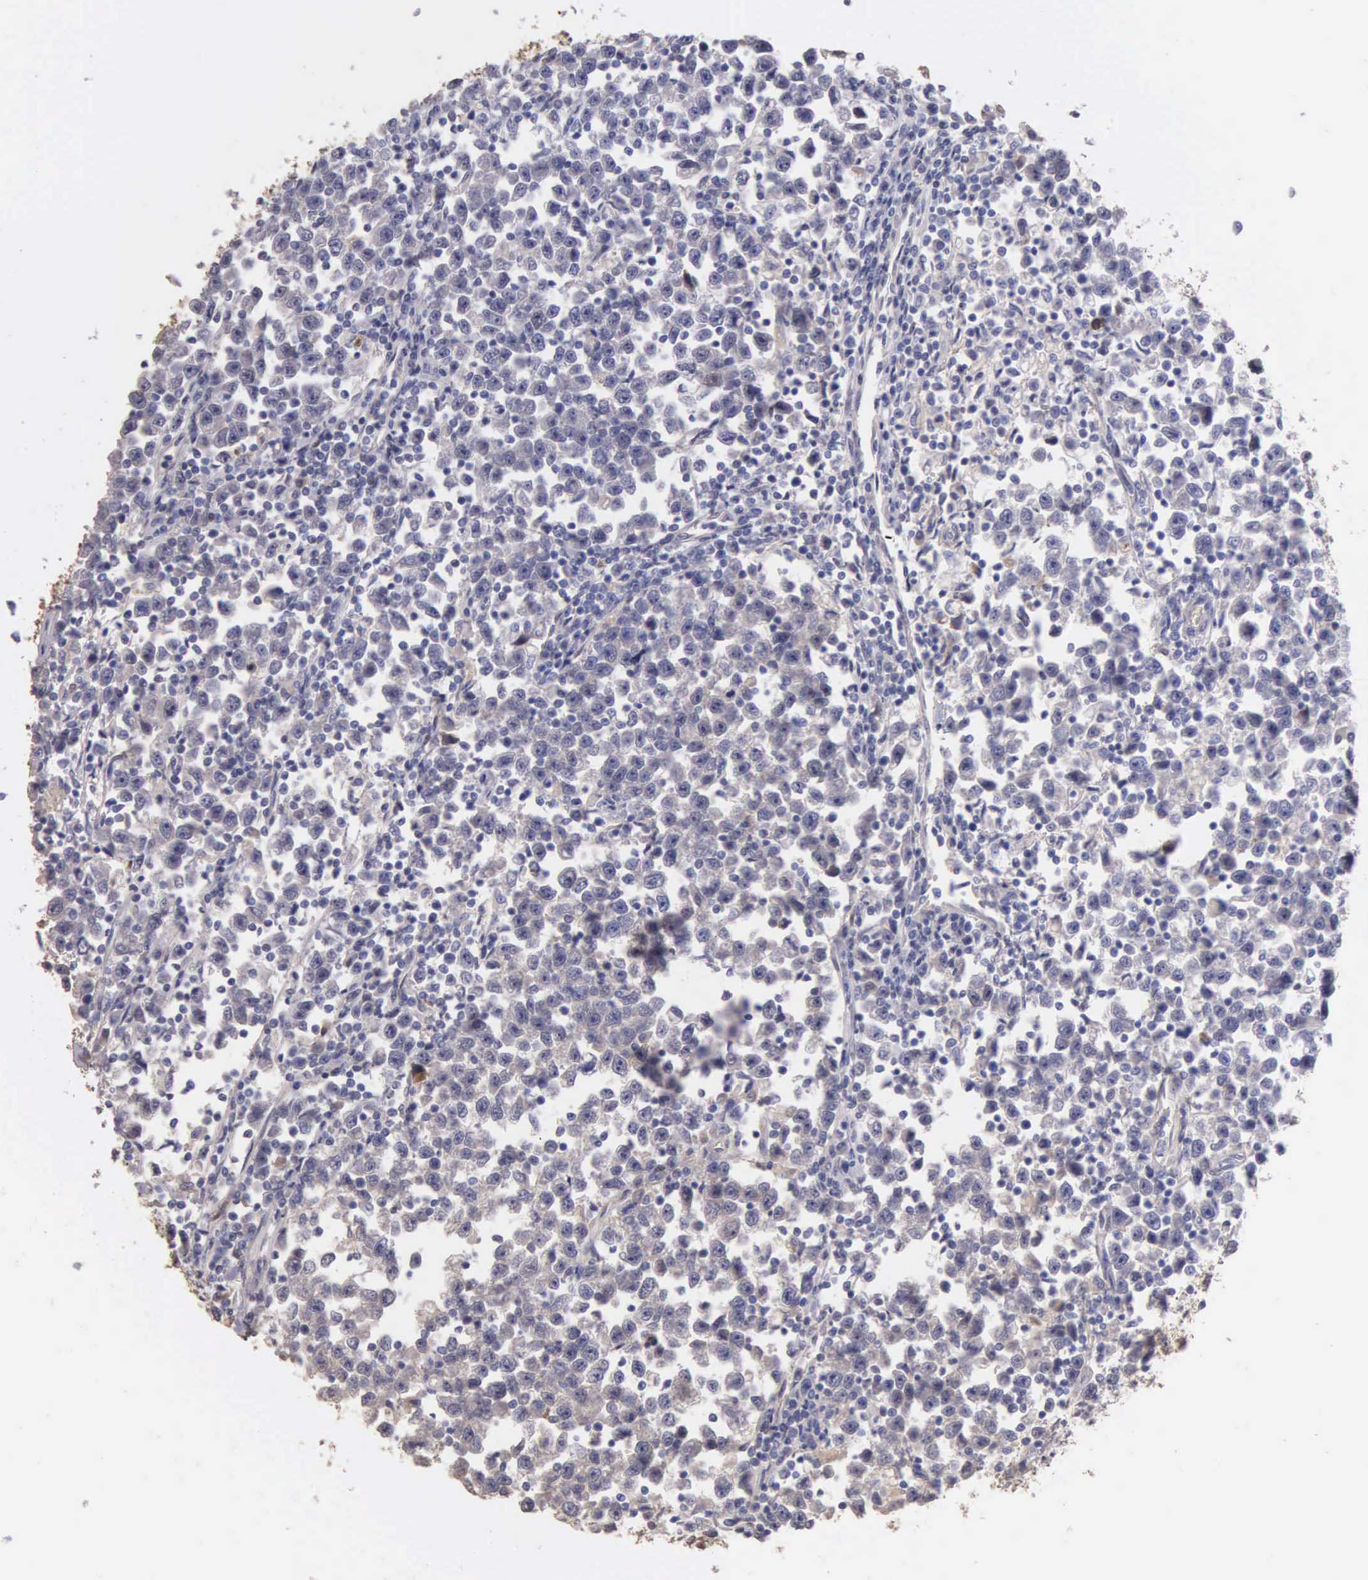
{"staining": {"intensity": "negative", "quantity": "none", "location": "none"}, "tissue": "testis cancer", "cell_type": "Tumor cells", "image_type": "cancer", "snomed": [{"axis": "morphology", "description": "Seminoma, NOS"}, {"axis": "topography", "description": "Testis"}], "caption": "This is a image of IHC staining of testis cancer, which shows no expression in tumor cells.", "gene": "GSTT2", "patient": {"sex": "male", "age": 43}}